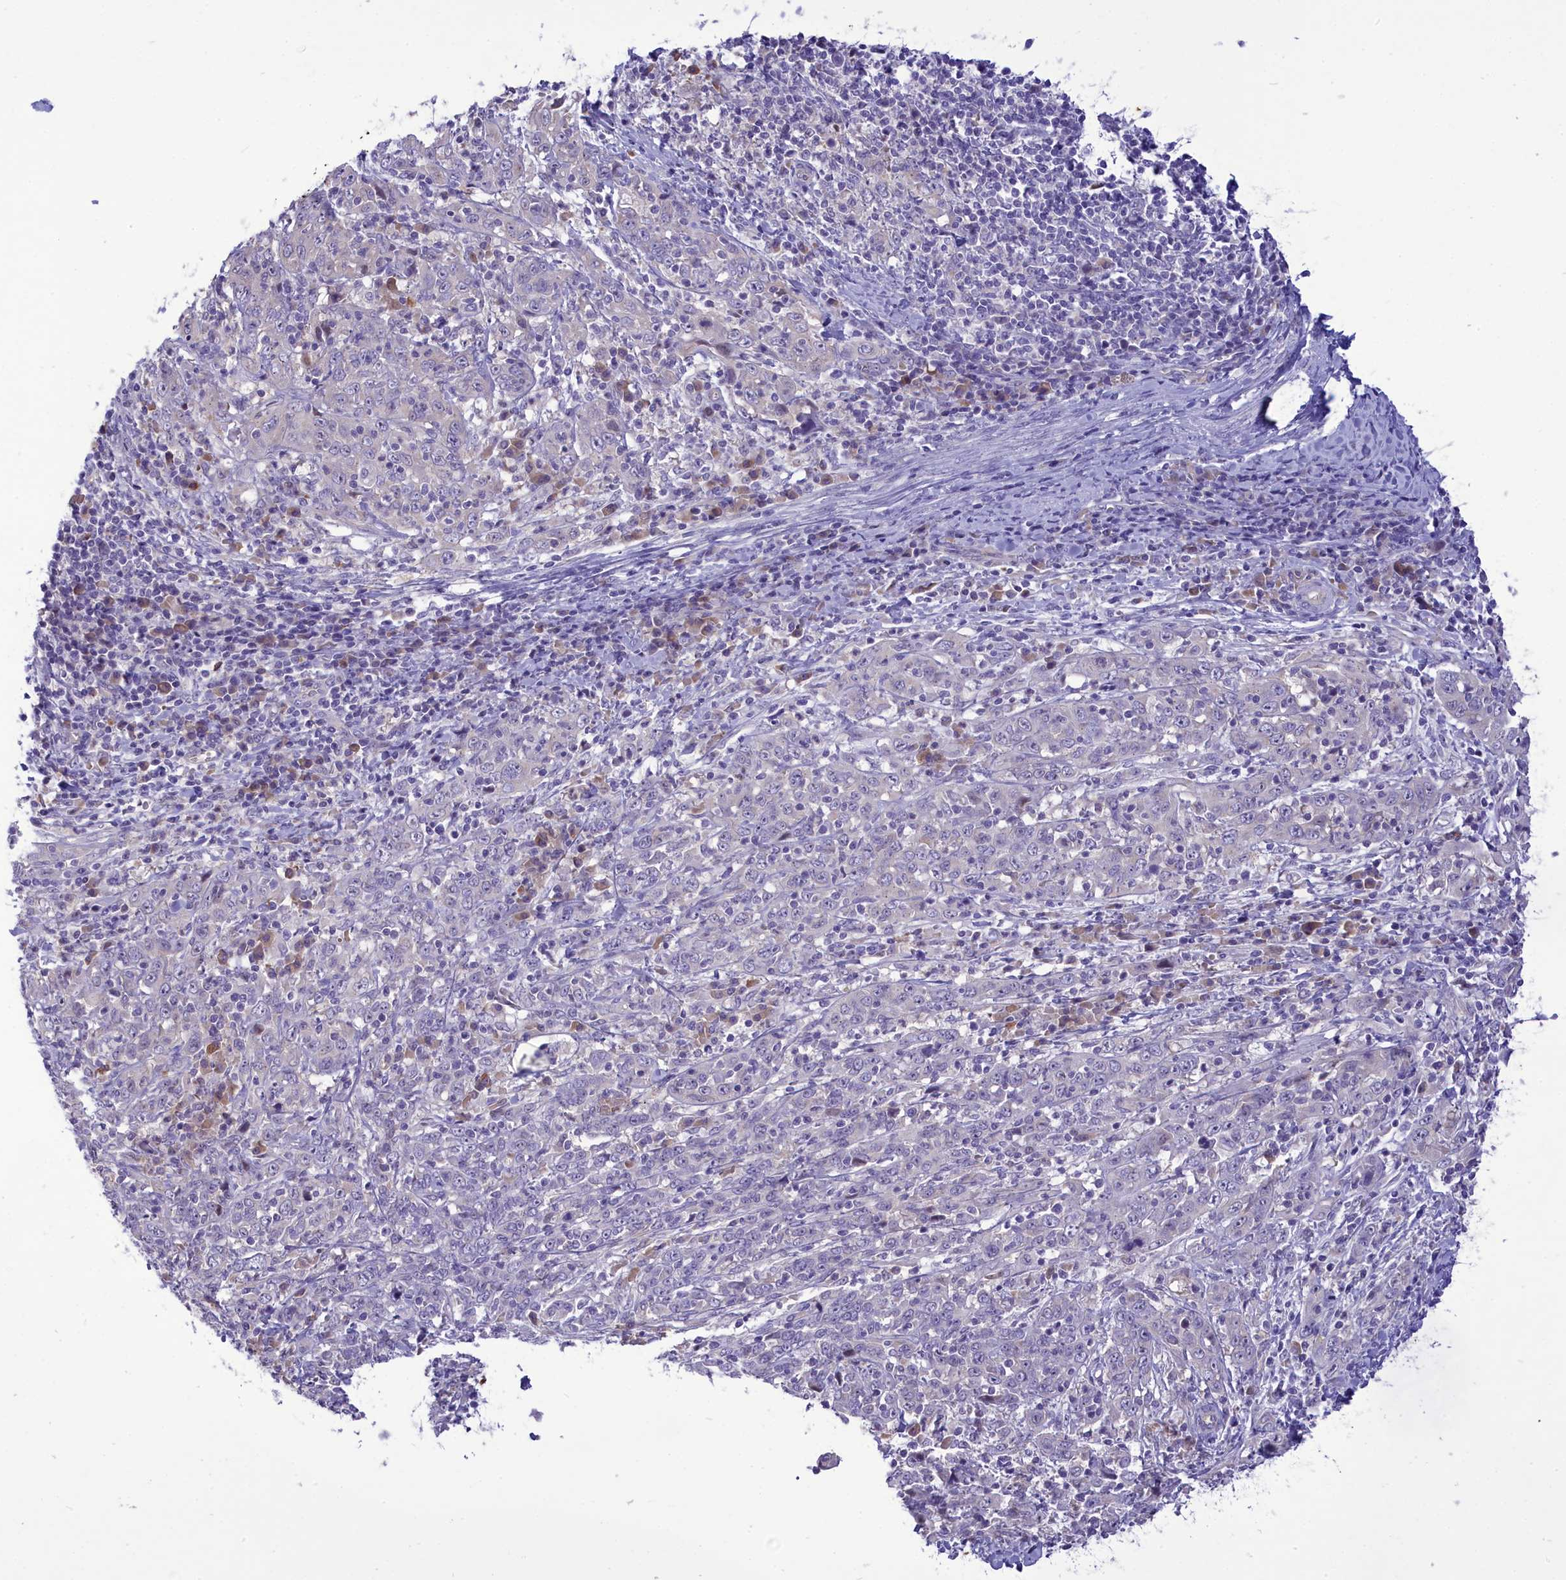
{"staining": {"intensity": "negative", "quantity": "none", "location": "none"}, "tissue": "cervical cancer", "cell_type": "Tumor cells", "image_type": "cancer", "snomed": [{"axis": "morphology", "description": "Squamous cell carcinoma, NOS"}, {"axis": "topography", "description": "Cervix"}], "caption": "This image is of cervical cancer stained with IHC to label a protein in brown with the nuclei are counter-stained blue. There is no staining in tumor cells.", "gene": "DCAF16", "patient": {"sex": "female", "age": 46}}